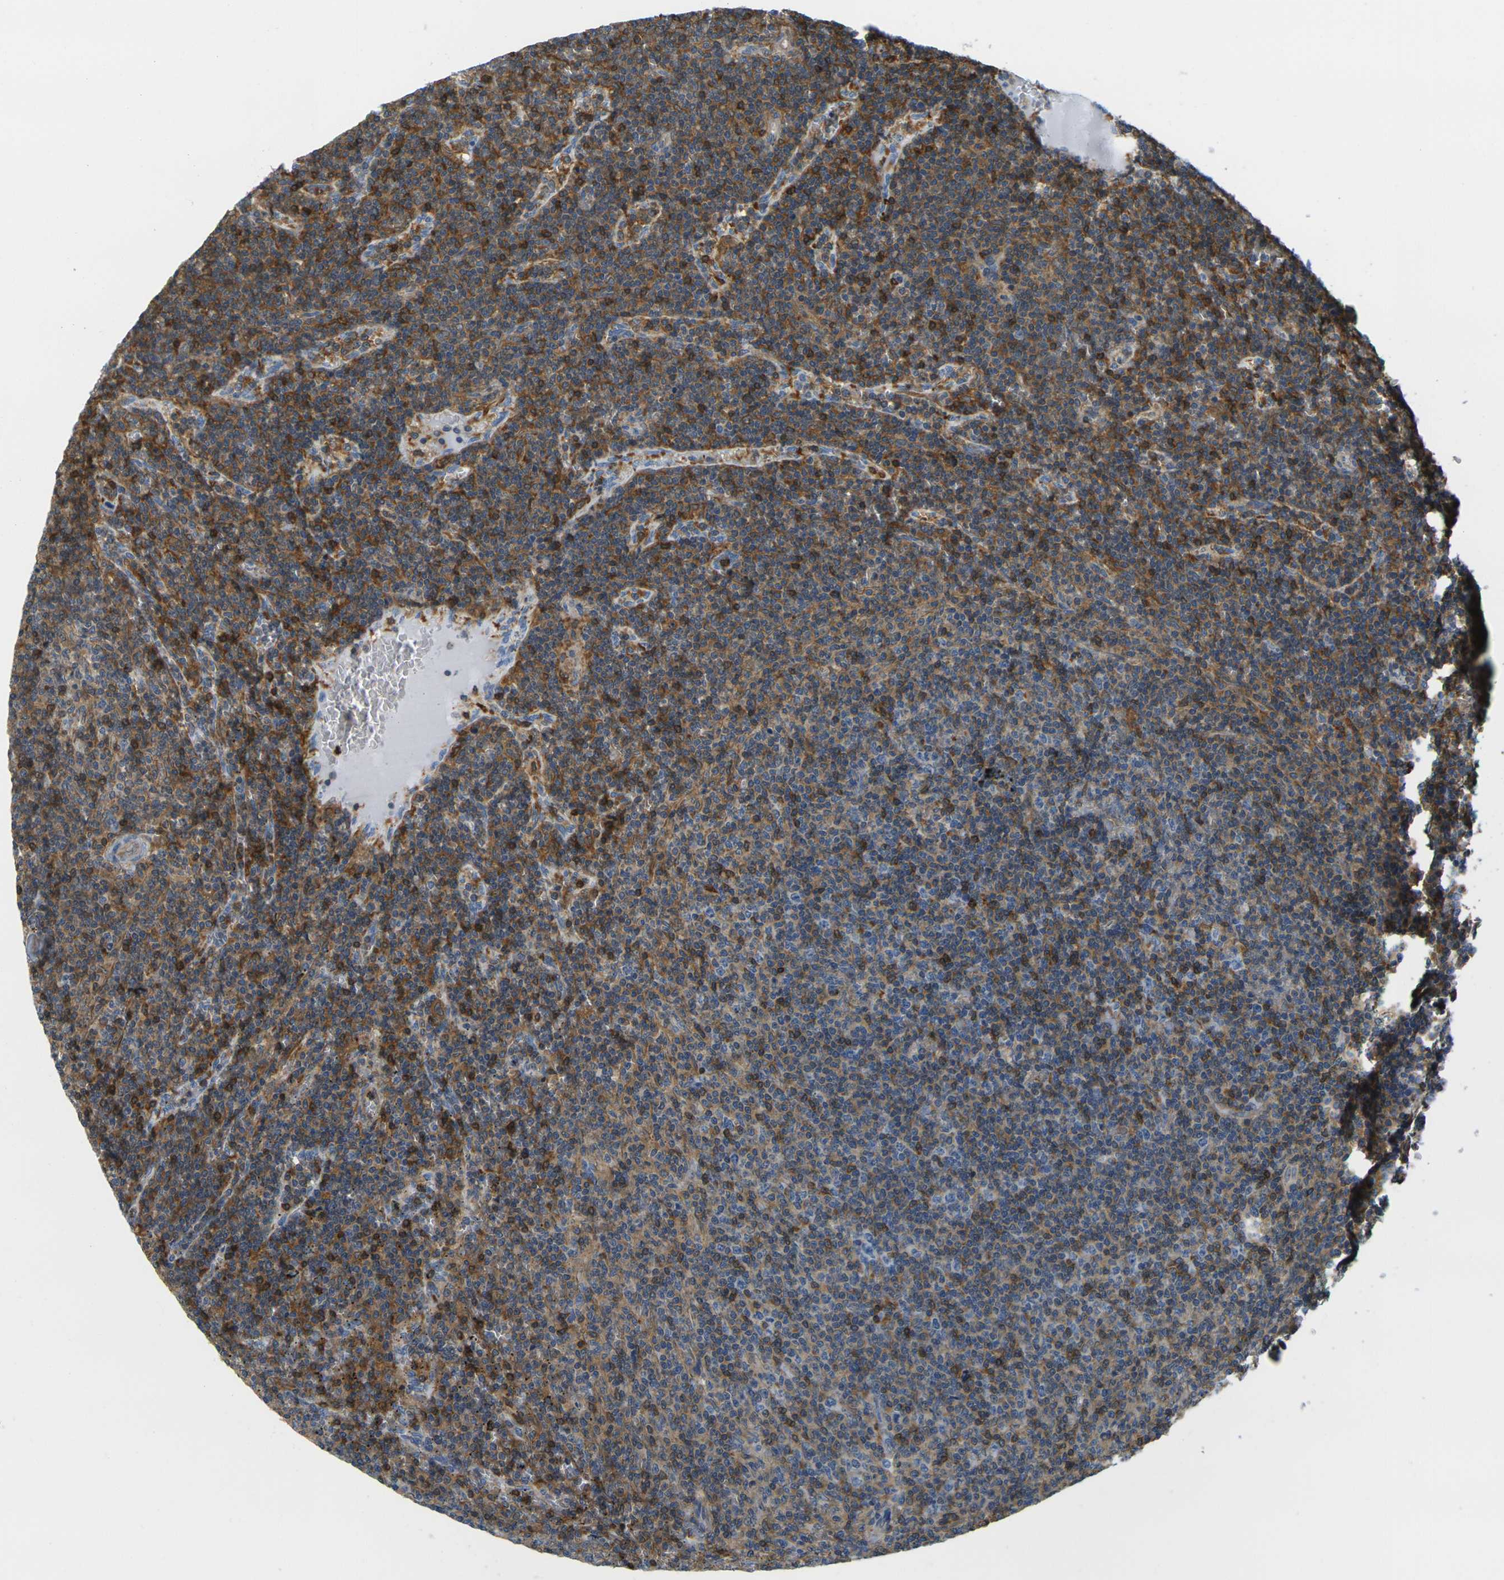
{"staining": {"intensity": "moderate", "quantity": "25%-75%", "location": "cytoplasmic/membranous,nuclear"}, "tissue": "lymphoma", "cell_type": "Tumor cells", "image_type": "cancer", "snomed": [{"axis": "morphology", "description": "Malignant lymphoma, non-Hodgkin's type, Low grade"}, {"axis": "topography", "description": "Spleen"}], "caption": "Protein expression by immunohistochemistry (IHC) reveals moderate cytoplasmic/membranous and nuclear staining in approximately 25%-75% of tumor cells in lymphoma. (brown staining indicates protein expression, while blue staining denotes nuclei).", "gene": "LASP1", "patient": {"sex": "female", "age": 50}}